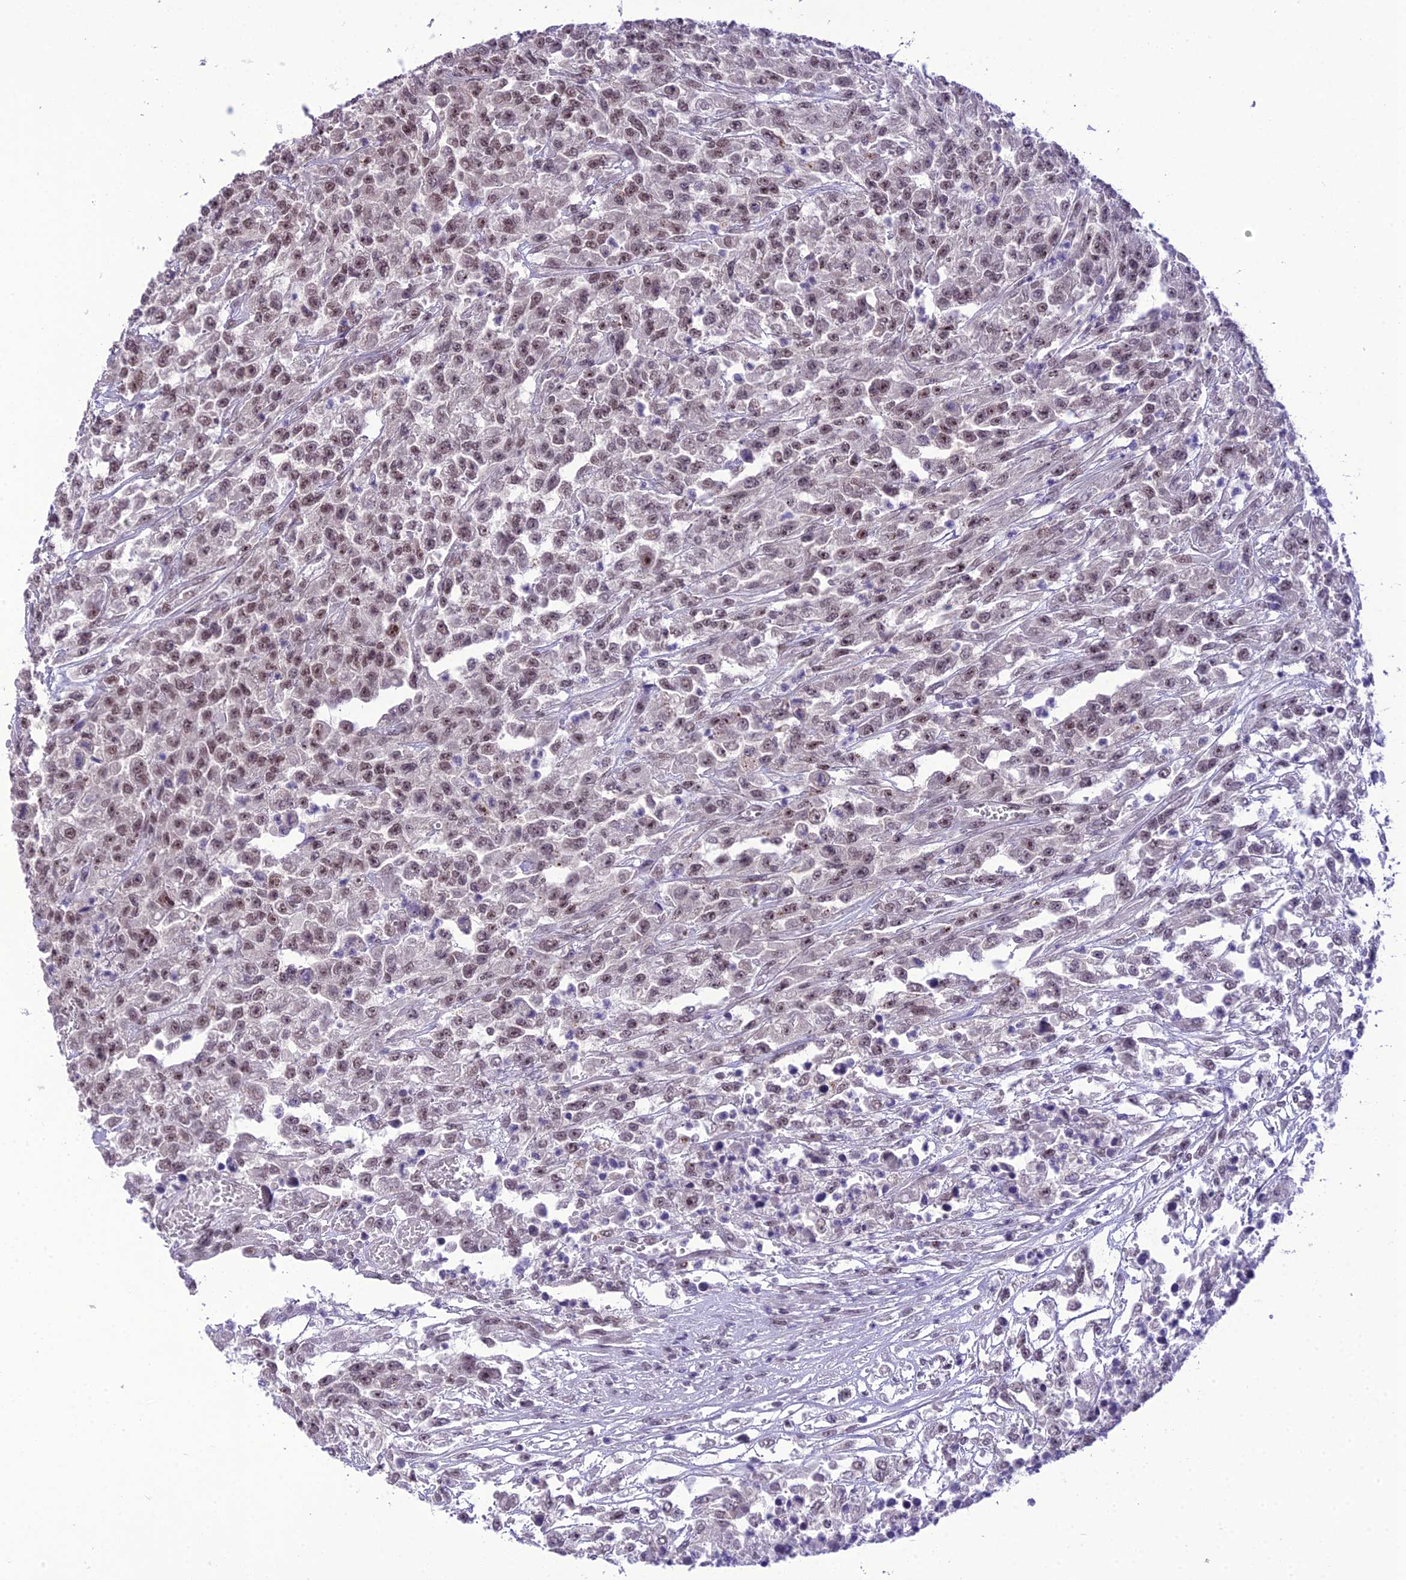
{"staining": {"intensity": "moderate", "quantity": ">75%", "location": "nuclear"}, "tissue": "urothelial cancer", "cell_type": "Tumor cells", "image_type": "cancer", "snomed": [{"axis": "morphology", "description": "Urothelial carcinoma, High grade"}, {"axis": "topography", "description": "Urinary bladder"}], "caption": "IHC (DAB) staining of high-grade urothelial carcinoma reveals moderate nuclear protein expression in approximately >75% of tumor cells. The staining was performed using DAB, with brown indicating positive protein expression. Nuclei are stained blue with hematoxylin.", "gene": "SH3RF3", "patient": {"sex": "male", "age": 46}}